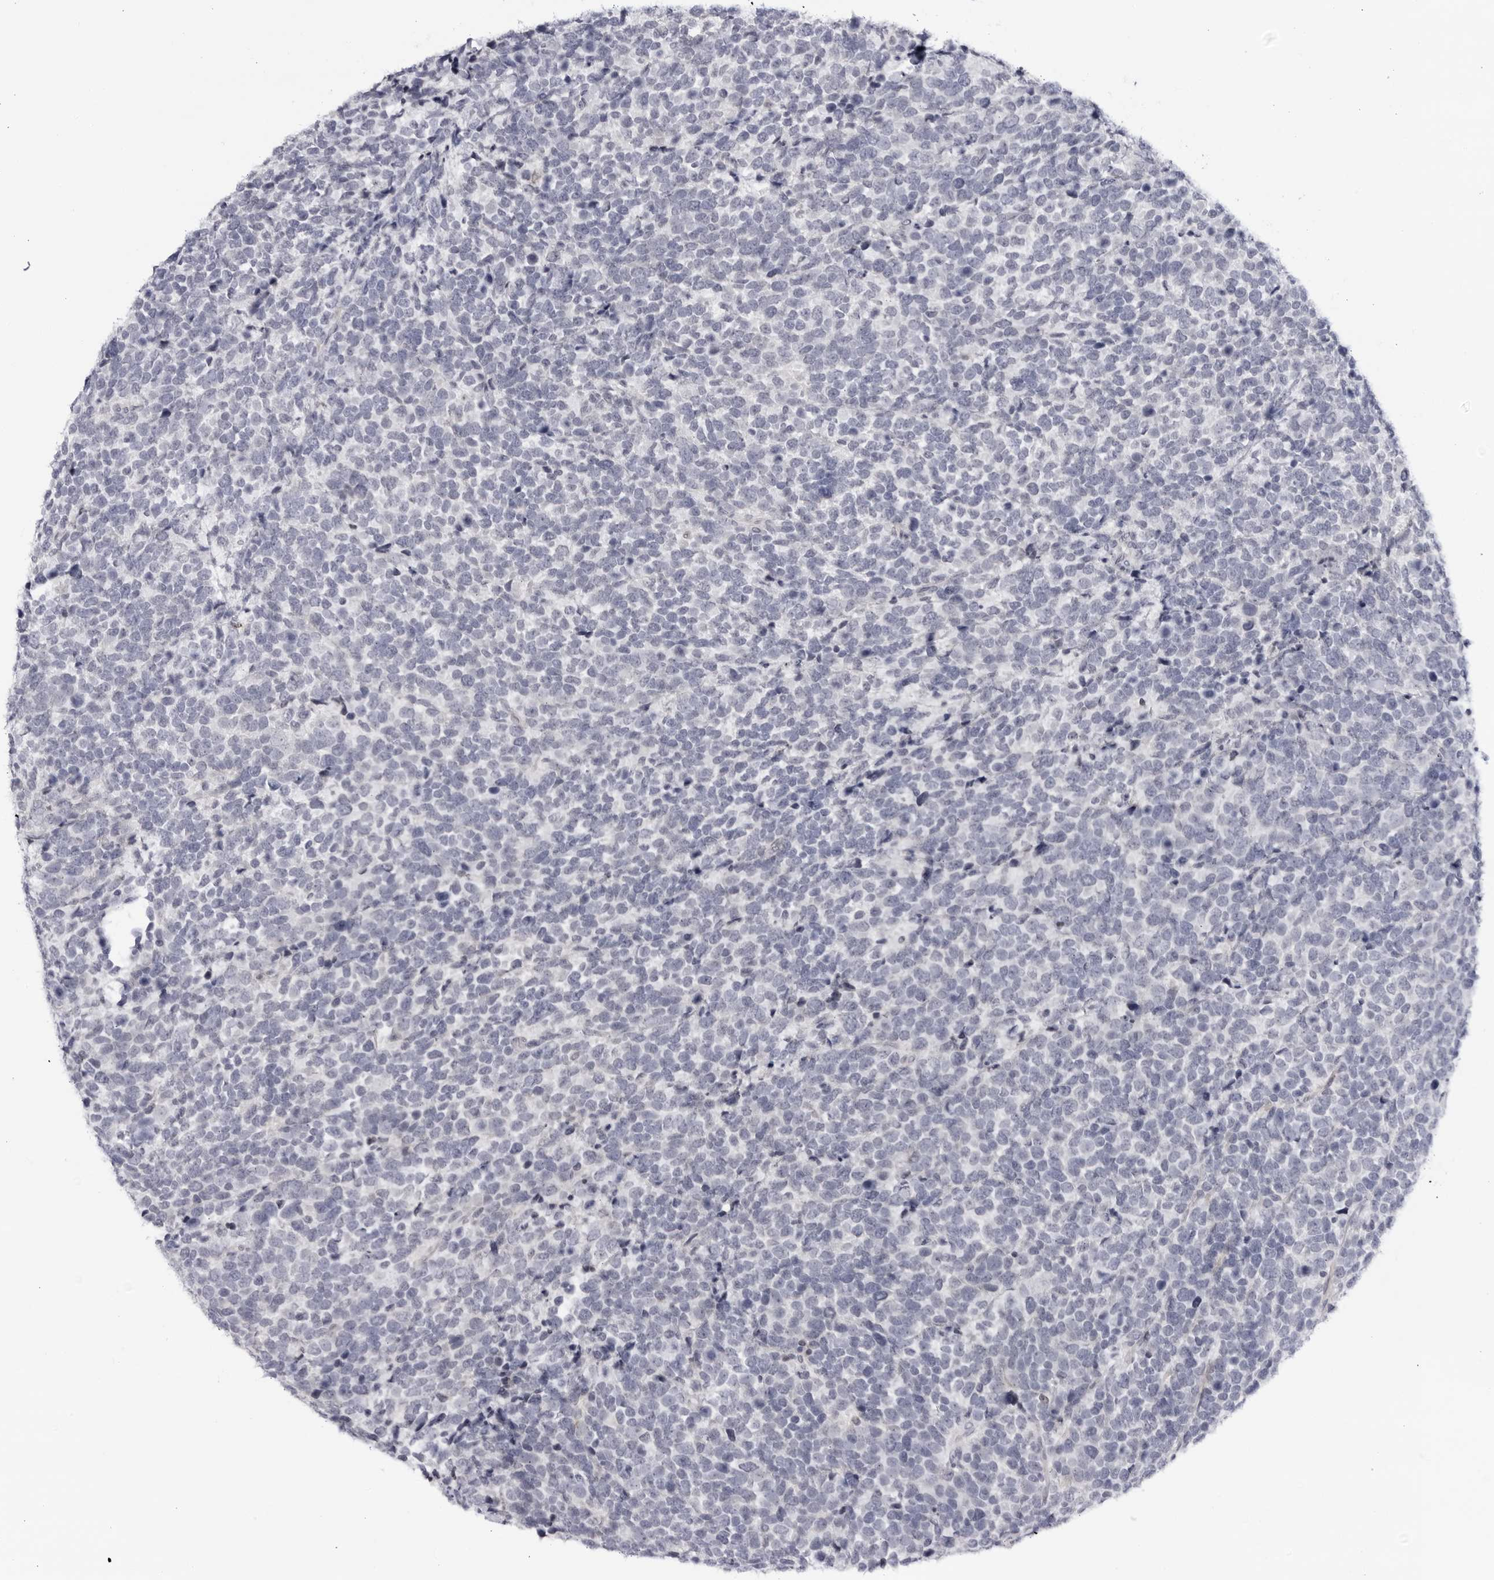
{"staining": {"intensity": "negative", "quantity": "none", "location": "none"}, "tissue": "urothelial cancer", "cell_type": "Tumor cells", "image_type": "cancer", "snomed": [{"axis": "morphology", "description": "Urothelial carcinoma, High grade"}, {"axis": "topography", "description": "Urinary bladder"}], "caption": "Urothelial cancer was stained to show a protein in brown. There is no significant expression in tumor cells.", "gene": "CNBD1", "patient": {"sex": "female", "age": 82}}